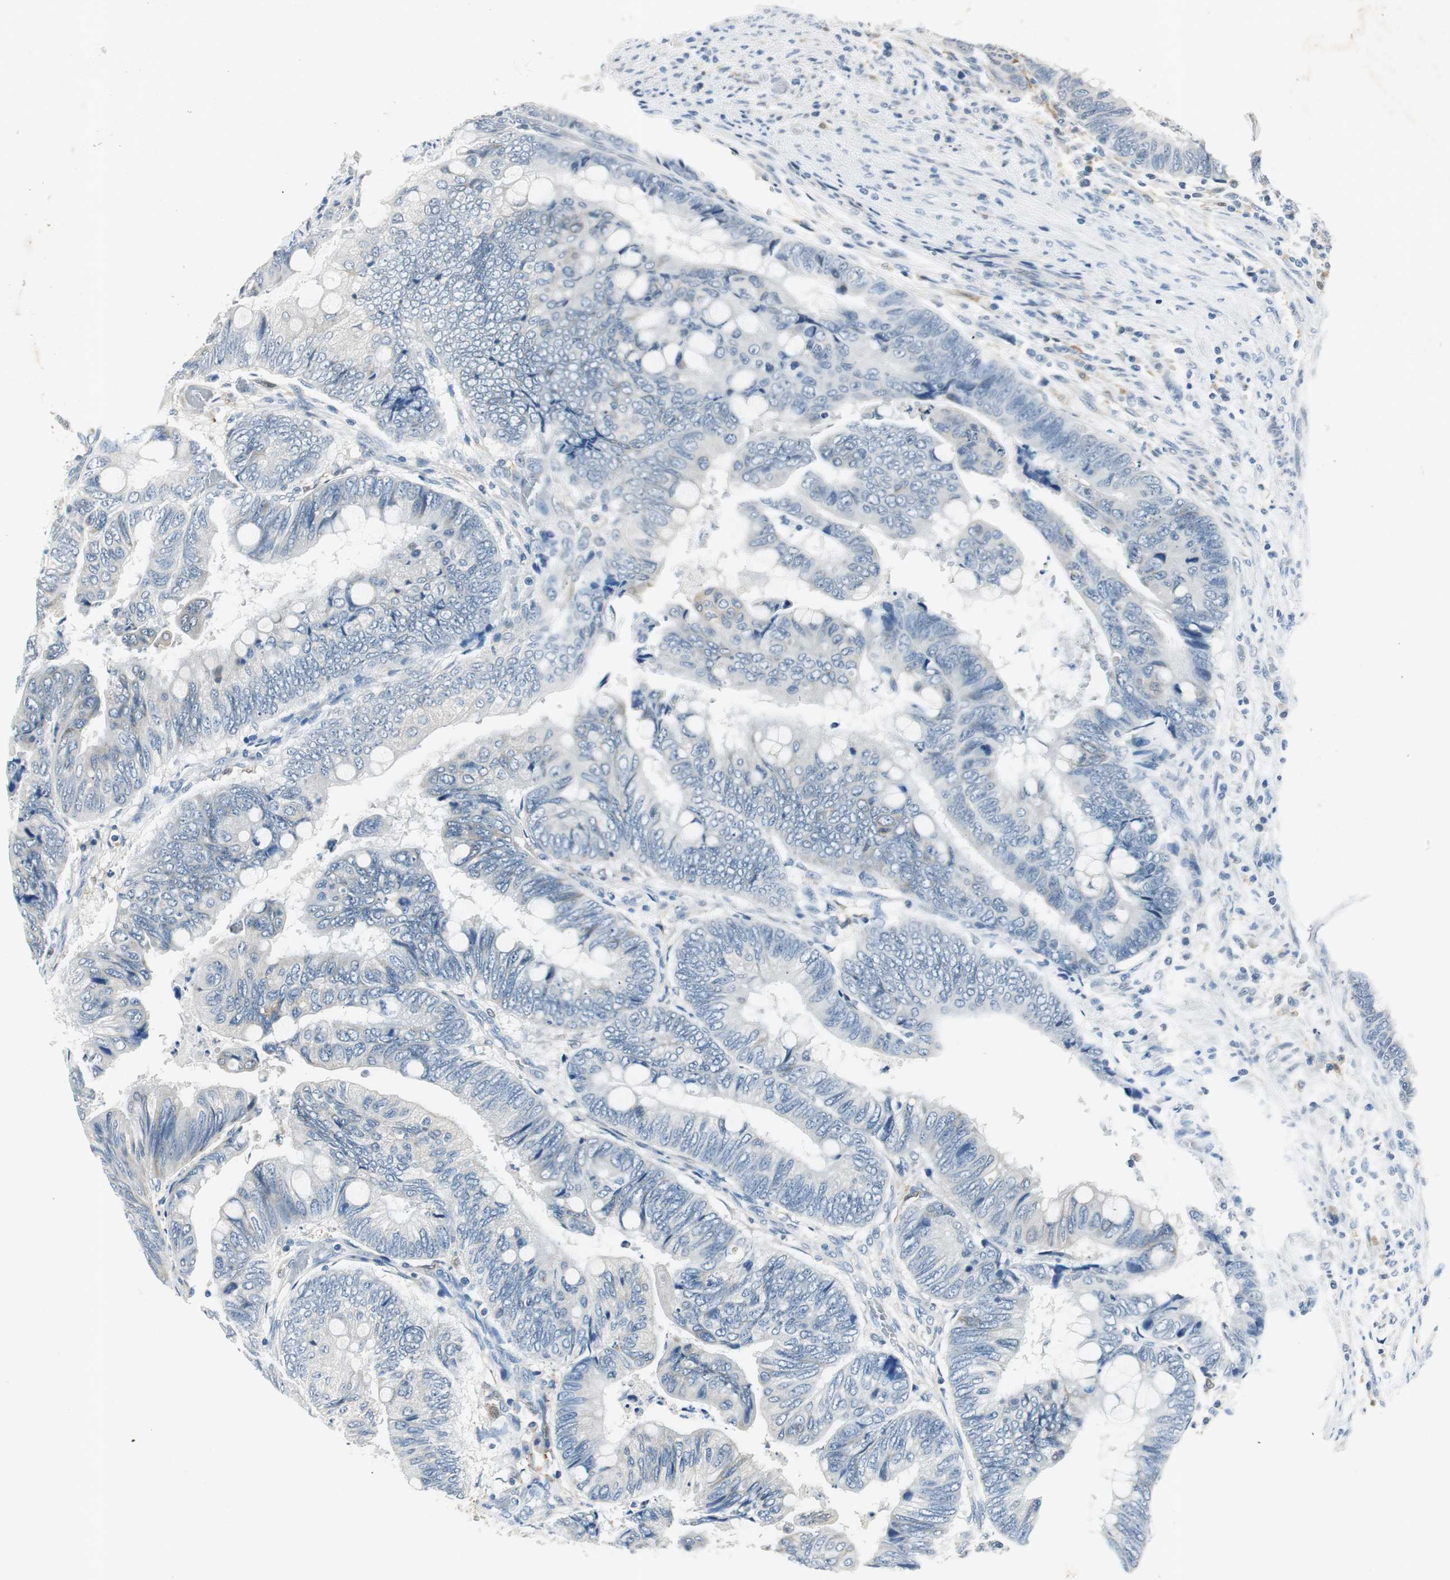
{"staining": {"intensity": "negative", "quantity": "none", "location": "none"}, "tissue": "colorectal cancer", "cell_type": "Tumor cells", "image_type": "cancer", "snomed": [{"axis": "morphology", "description": "Normal tissue, NOS"}, {"axis": "morphology", "description": "Adenocarcinoma, NOS"}, {"axis": "topography", "description": "Rectum"}, {"axis": "topography", "description": "Peripheral nerve tissue"}], "caption": "Tumor cells show no significant protein positivity in colorectal cancer.", "gene": "ME1", "patient": {"sex": "male", "age": 92}}